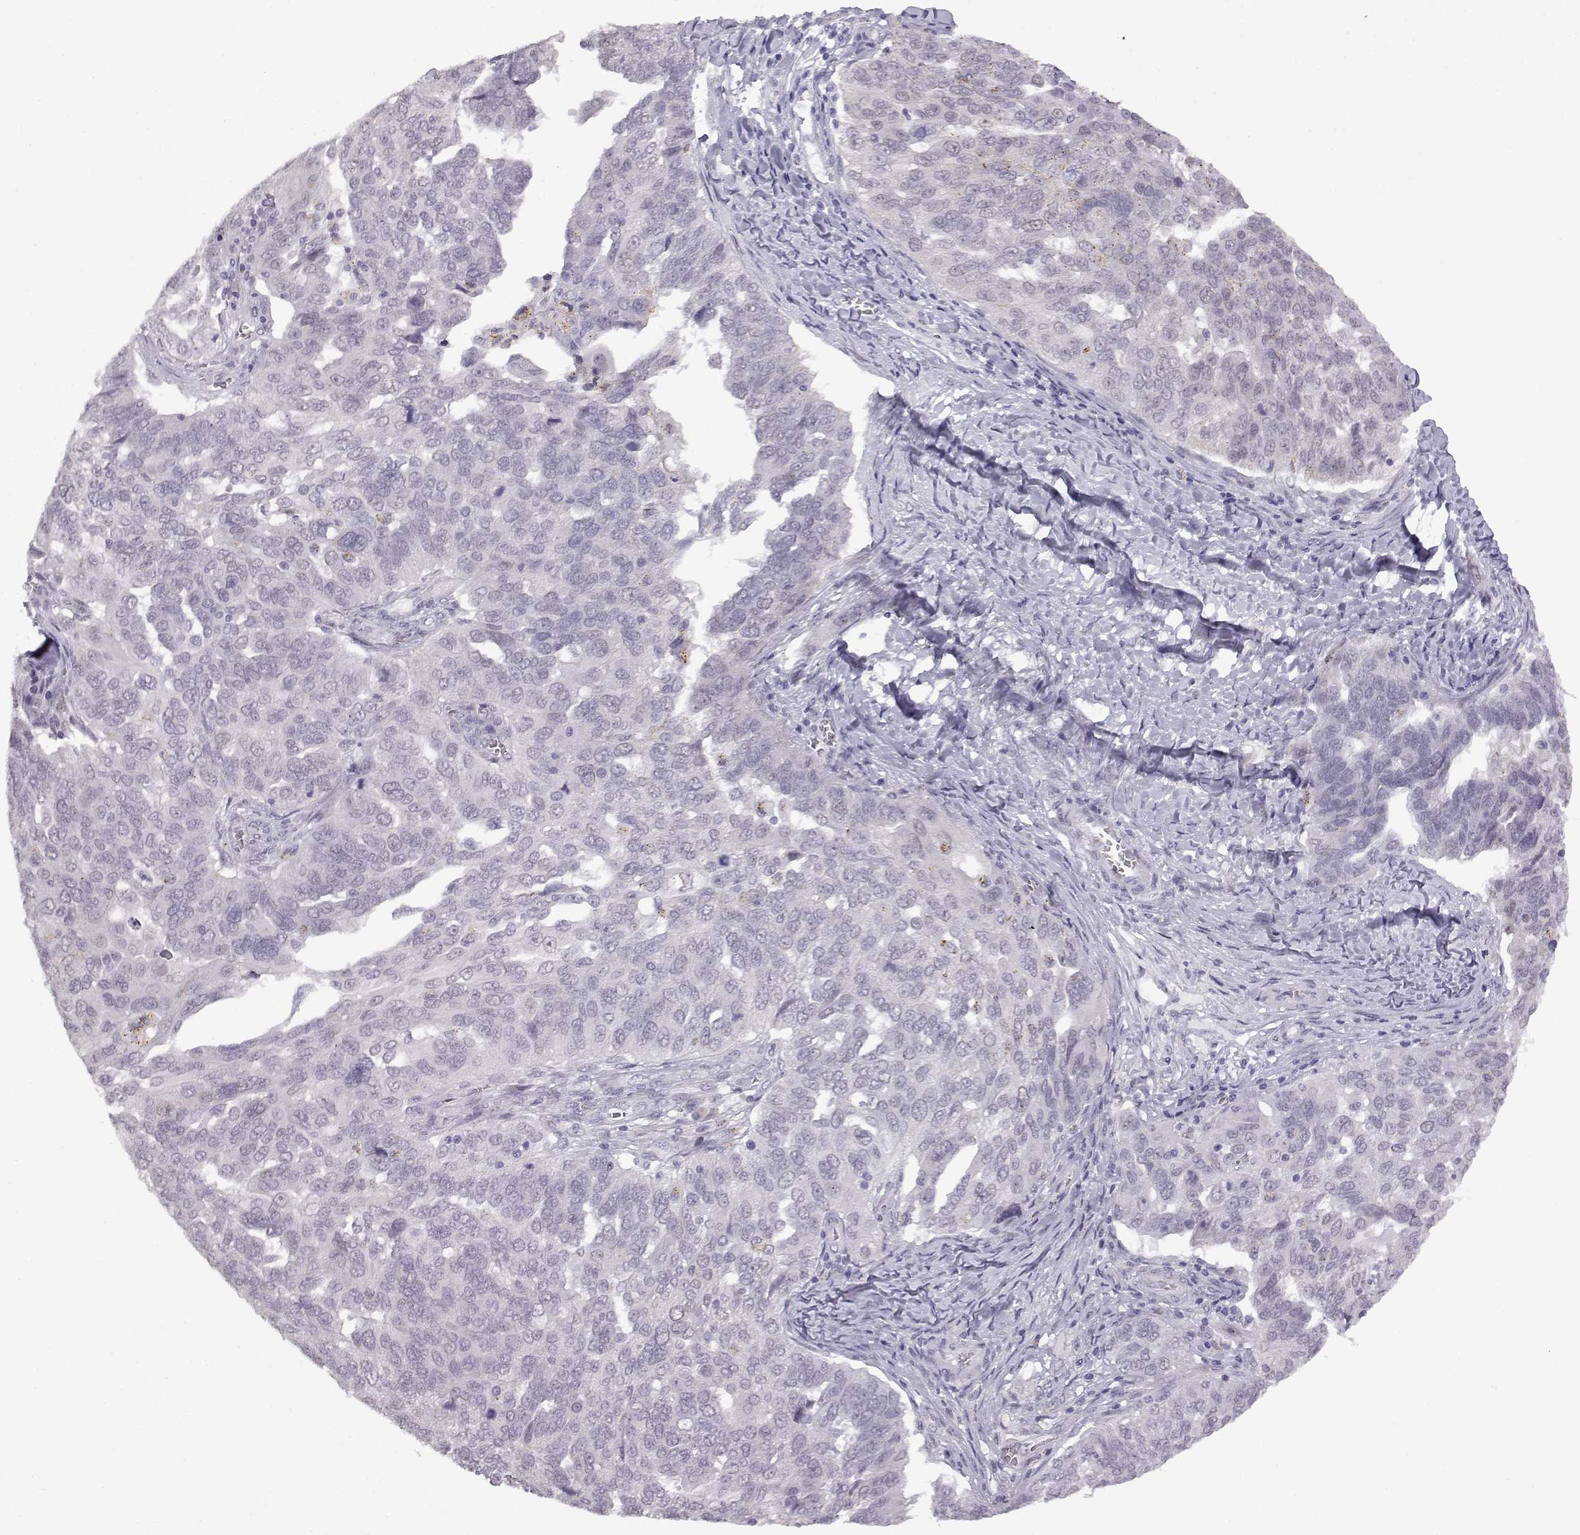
{"staining": {"intensity": "negative", "quantity": "none", "location": "none"}, "tissue": "ovarian cancer", "cell_type": "Tumor cells", "image_type": "cancer", "snomed": [{"axis": "morphology", "description": "Carcinoma, endometroid"}, {"axis": "topography", "description": "Soft tissue"}, {"axis": "topography", "description": "Ovary"}], "caption": "Ovarian cancer (endometroid carcinoma) was stained to show a protein in brown. There is no significant positivity in tumor cells. (DAB immunohistochemistry (IHC), high magnification).", "gene": "VGF", "patient": {"sex": "female", "age": 52}}